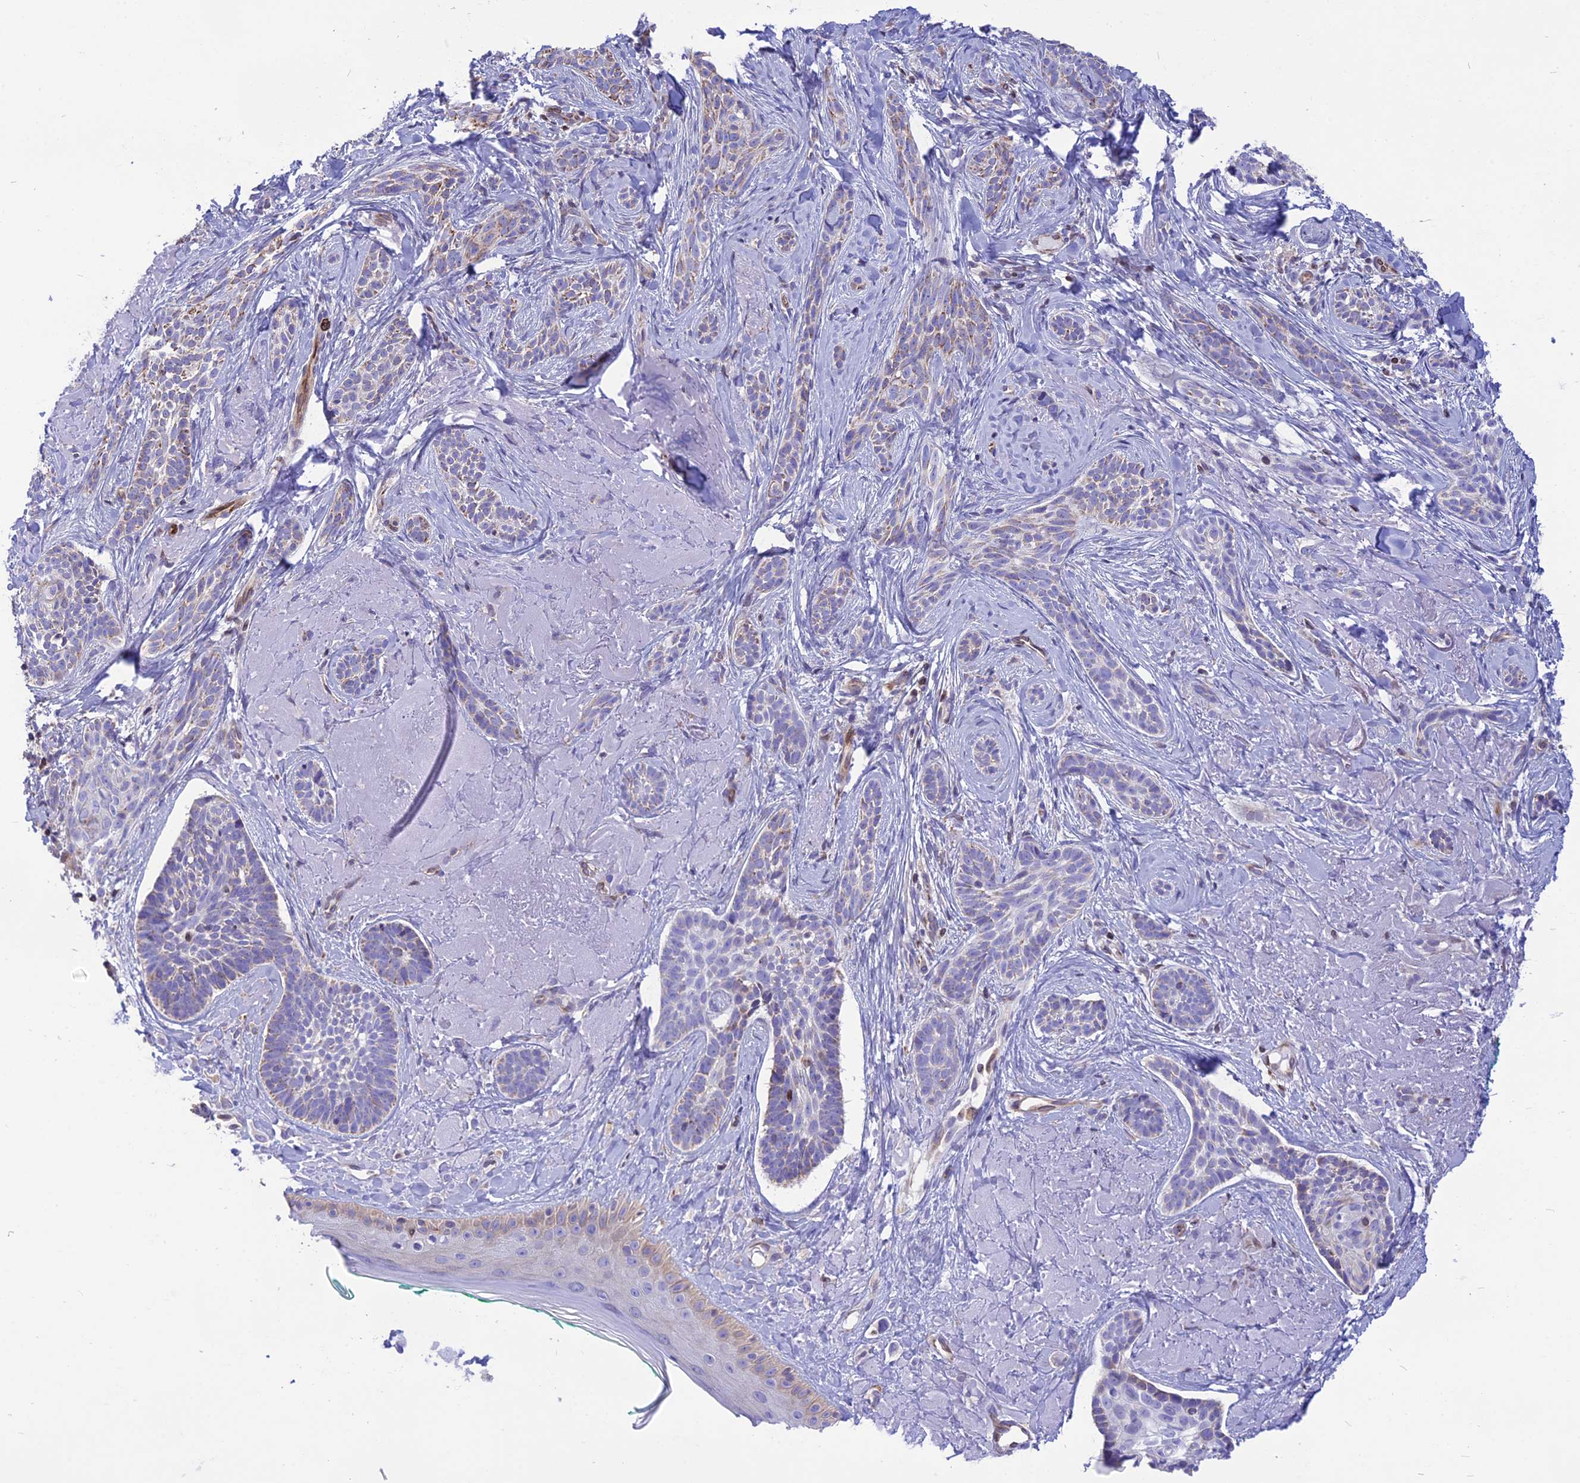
{"staining": {"intensity": "moderate", "quantity": "<25%", "location": "cytoplasmic/membranous"}, "tissue": "skin cancer", "cell_type": "Tumor cells", "image_type": "cancer", "snomed": [{"axis": "morphology", "description": "Basal cell carcinoma"}, {"axis": "topography", "description": "Skin"}], "caption": "DAB (3,3'-diaminobenzidine) immunohistochemical staining of human skin cancer (basal cell carcinoma) displays moderate cytoplasmic/membranous protein staining in about <25% of tumor cells. (DAB (3,3'-diaminobenzidine) IHC with brightfield microscopy, high magnification).", "gene": "DOC2B", "patient": {"sex": "male", "age": 71}}